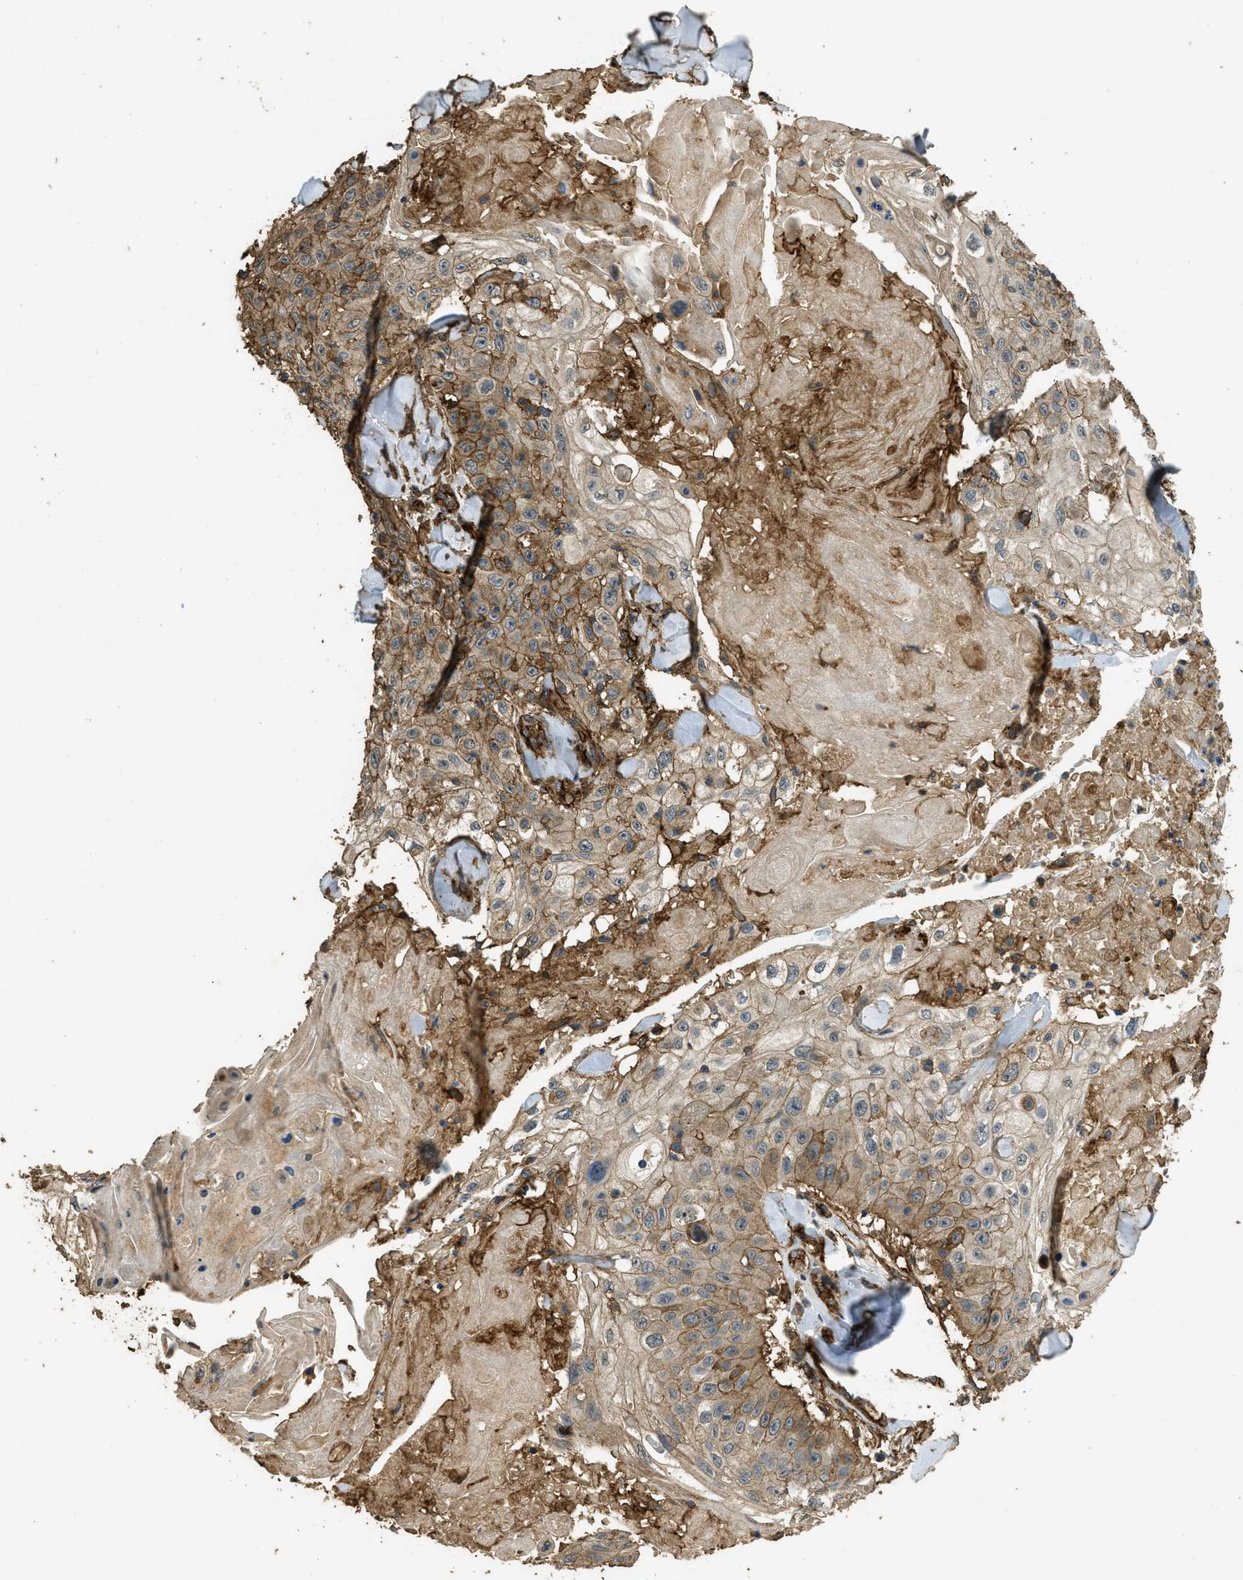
{"staining": {"intensity": "strong", "quantity": ">75%", "location": "cytoplasmic/membranous"}, "tissue": "skin cancer", "cell_type": "Tumor cells", "image_type": "cancer", "snomed": [{"axis": "morphology", "description": "Squamous cell carcinoma, NOS"}, {"axis": "topography", "description": "Skin"}], "caption": "An IHC histopathology image of tumor tissue is shown. Protein staining in brown highlights strong cytoplasmic/membranous positivity in skin cancer within tumor cells. The protein of interest is shown in brown color, while the nuclei are stained blue.", "gene": "CD276", "patient": {"sex": "male", "age": 86}}